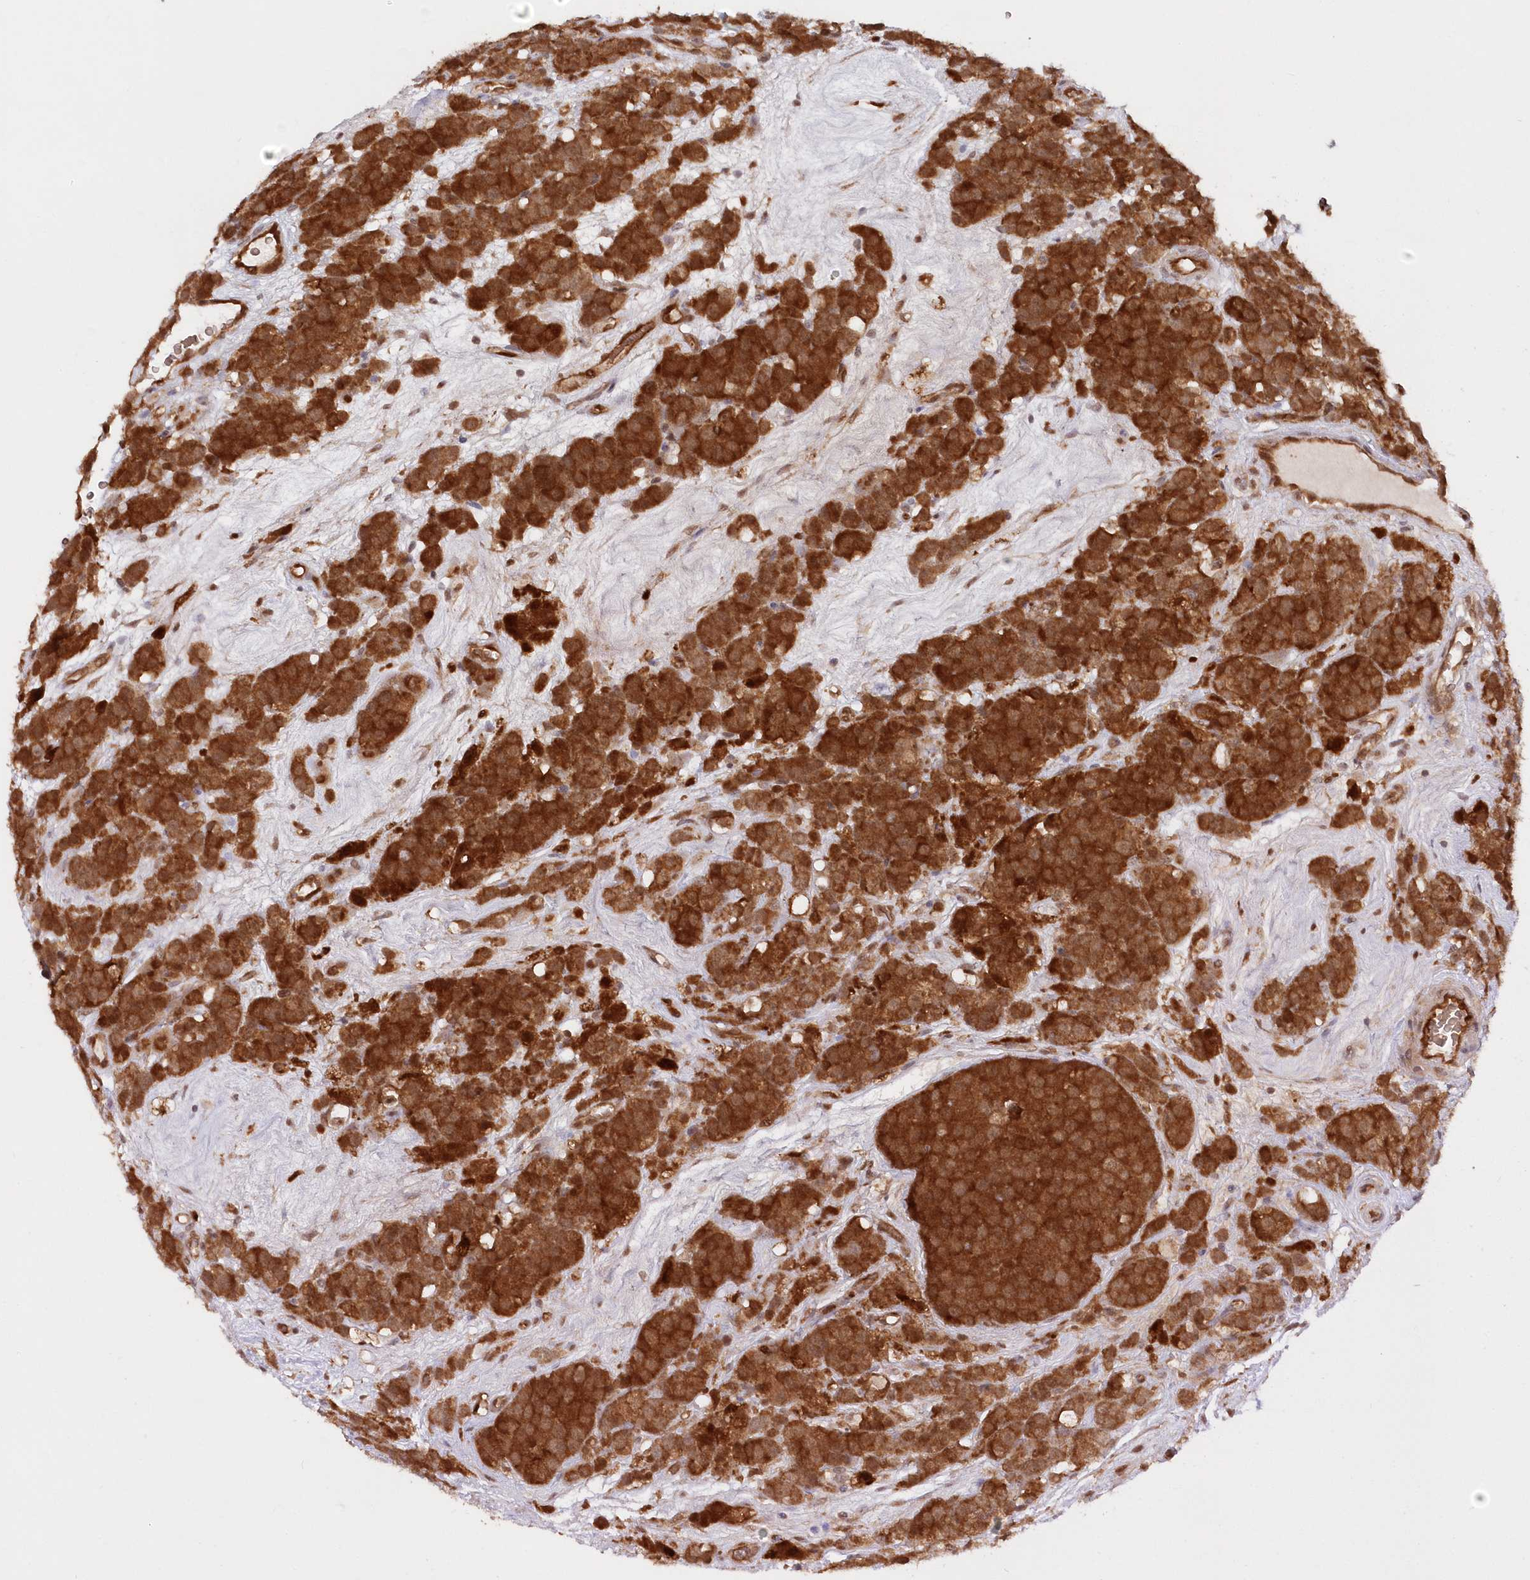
{"staining": {"intensity": "strong", "quantity": ">75%", "location": "cytoplasmic/membranous"}, "tissue": "testis cancer", "cell_type": "Tumor cells", "image_type": "cancer", "snomed": [{"axis": "morphology", "description": "Seminoma, NOS"}, {"axis": "topography", "description": "Testis"}], "caption": "There is high levels of strong cytoplasmic/membranous staining in tumor cells of testis cancer, as demonstrated by immunohistochemical staining (brown color).", "gene": "GBE1", "patient": {"sex": "male", "age": 71}}